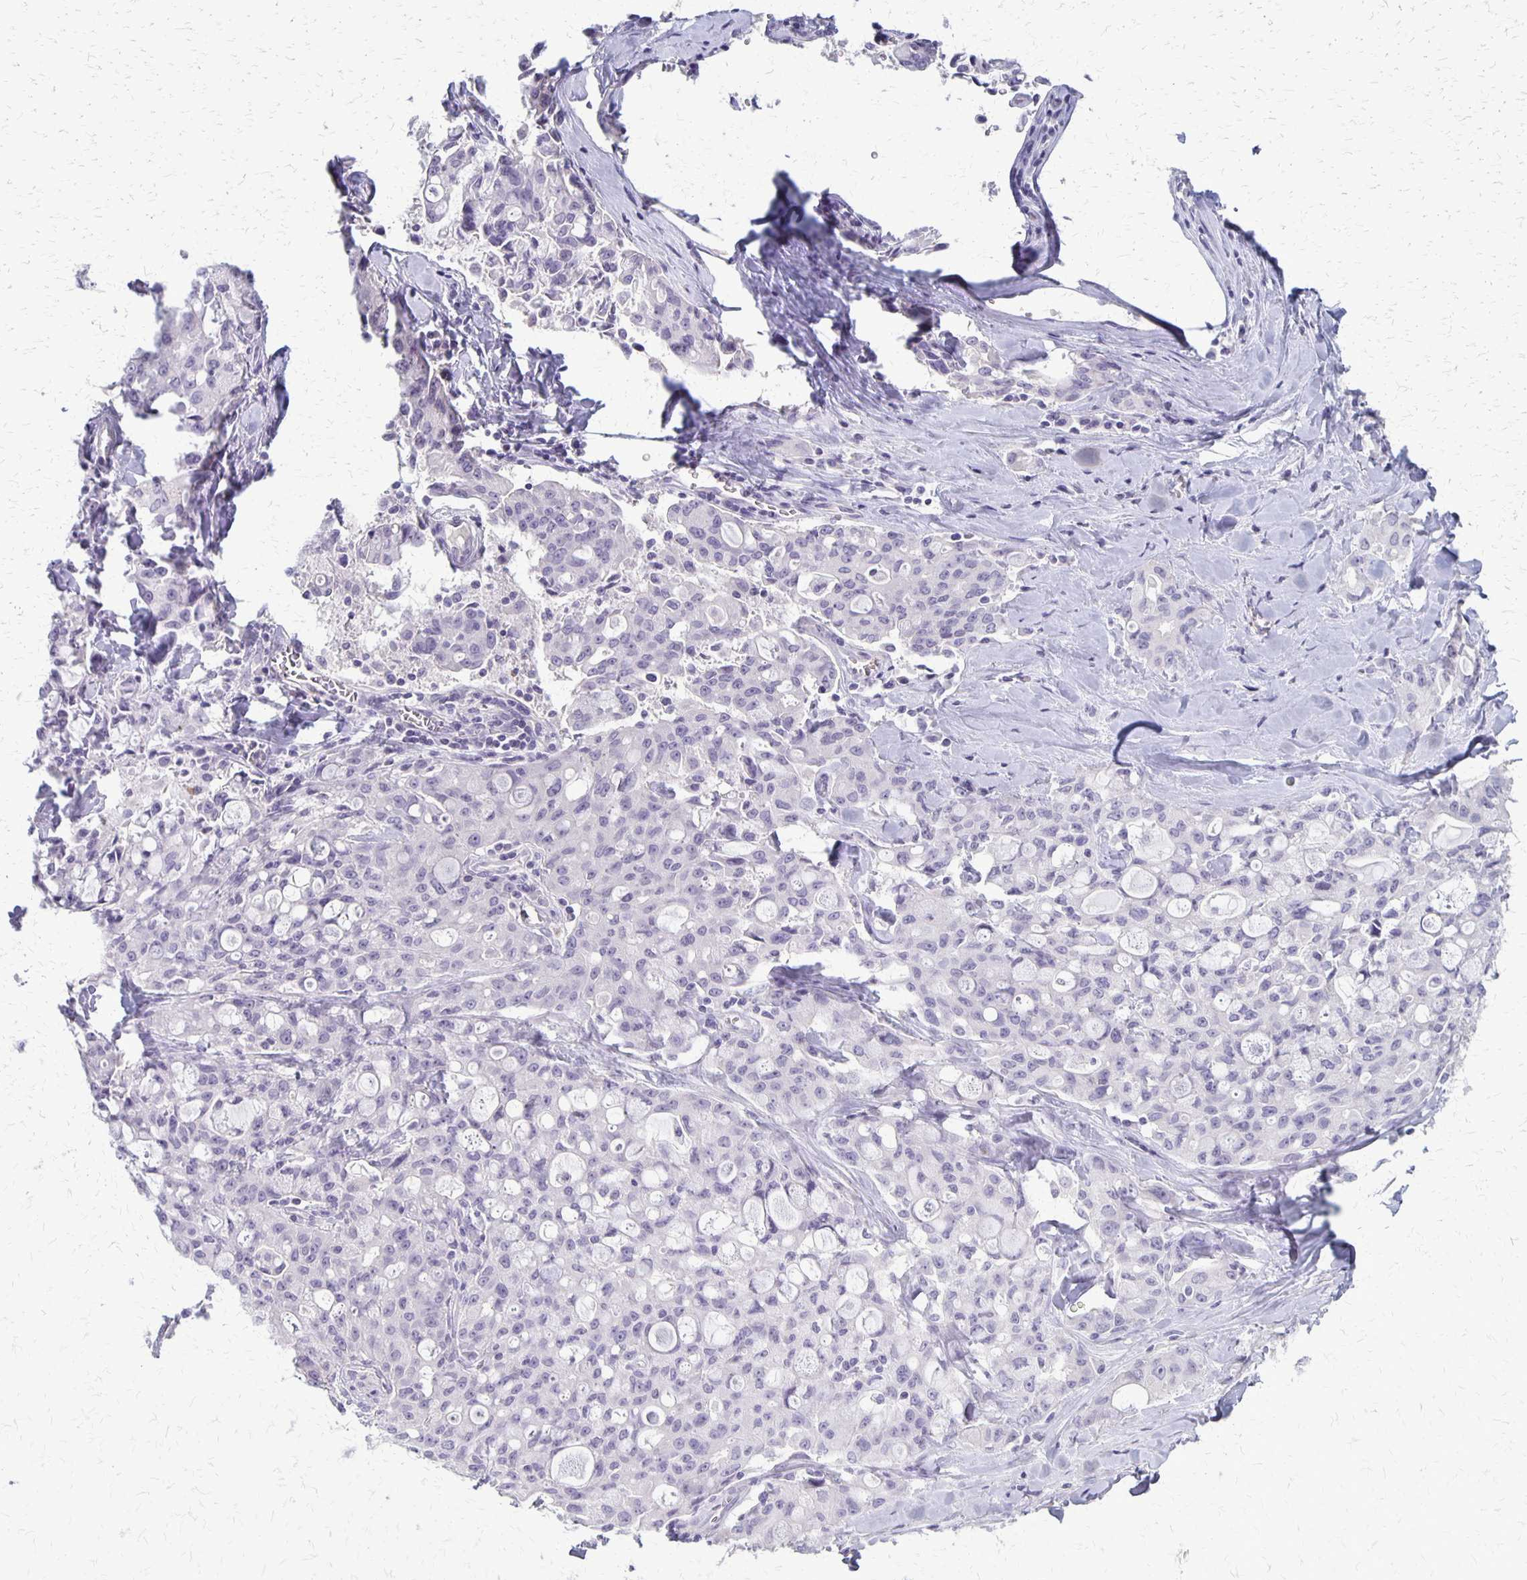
{"staining": {"intensity": "negative", "quantity": "none", "location": "none"}, "tissue": "lung cancer", "cell_type": "Tumor cells", "image_type": "cancer", "snomed": [{"axis": "morphology", "description": "Adenocarcinoma, NOS"}, {"axis": "topography", "description": "Lung"}], "caption": "Tumor cells show no significant positivity in lung cancer.", "gene": "SEPTIN5", "patient": {"sex": "female", "age": 44}}